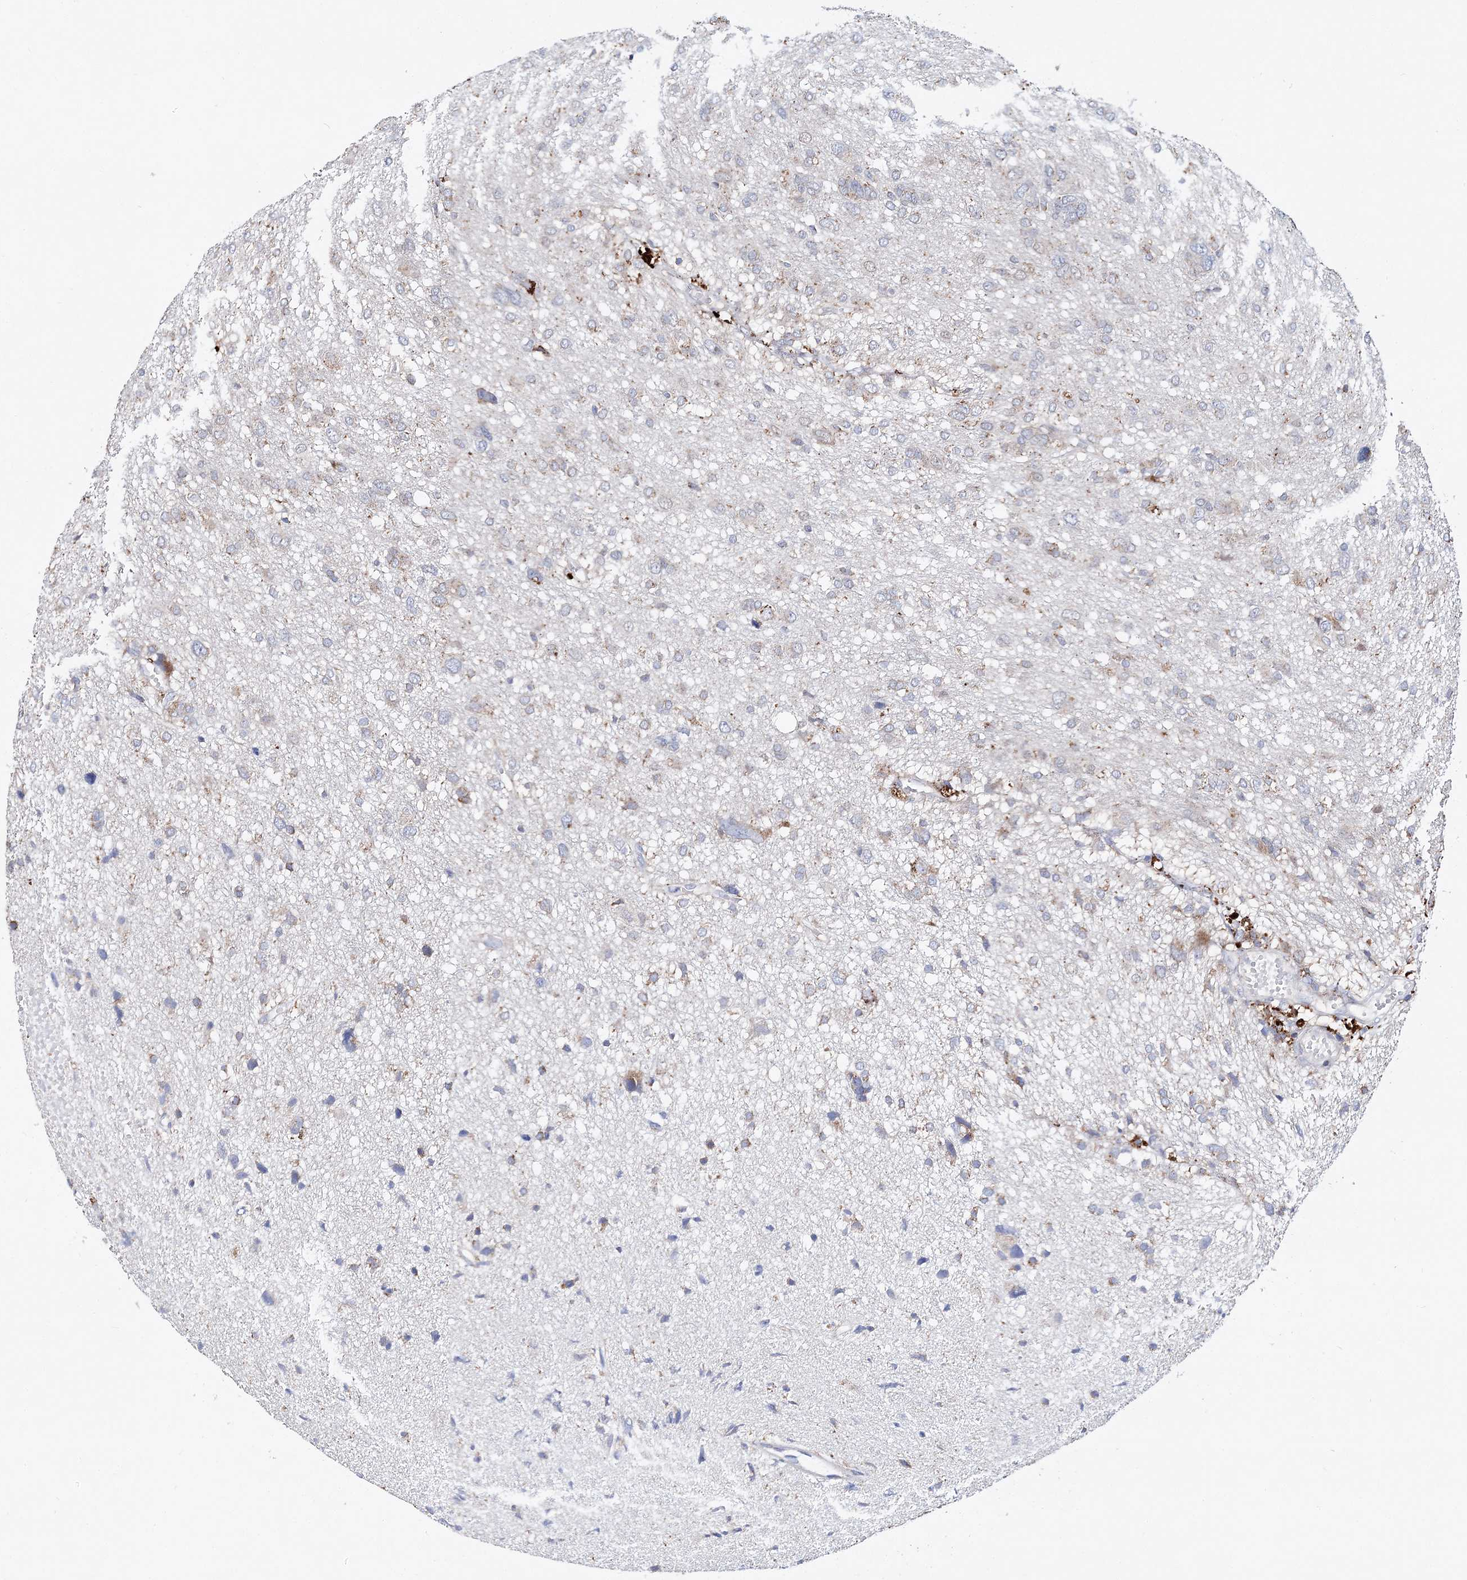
{"staining": {"intensity": "moderate", "quantity": "25%-75%", "location": "cytoplasmic/membranous"}, "tissue": "glioma", "cell_type": "Tumor cells", "image_type": "cancer", "snomed": [{"axis": "morphology", "description": "Glioma, malignant, High grade"}, {"axis": "topography", "description": "Brain"}], "caption": "Moderate cytoplasmic/membranous protein positivity is identified in approximately 25%-75% of tumor cells in glioma. (brown staining indicates protein expression, while blue staining denotes nuclei).", "gene": "C3orf38", "patient": {"sex": "female", "age": 59}}